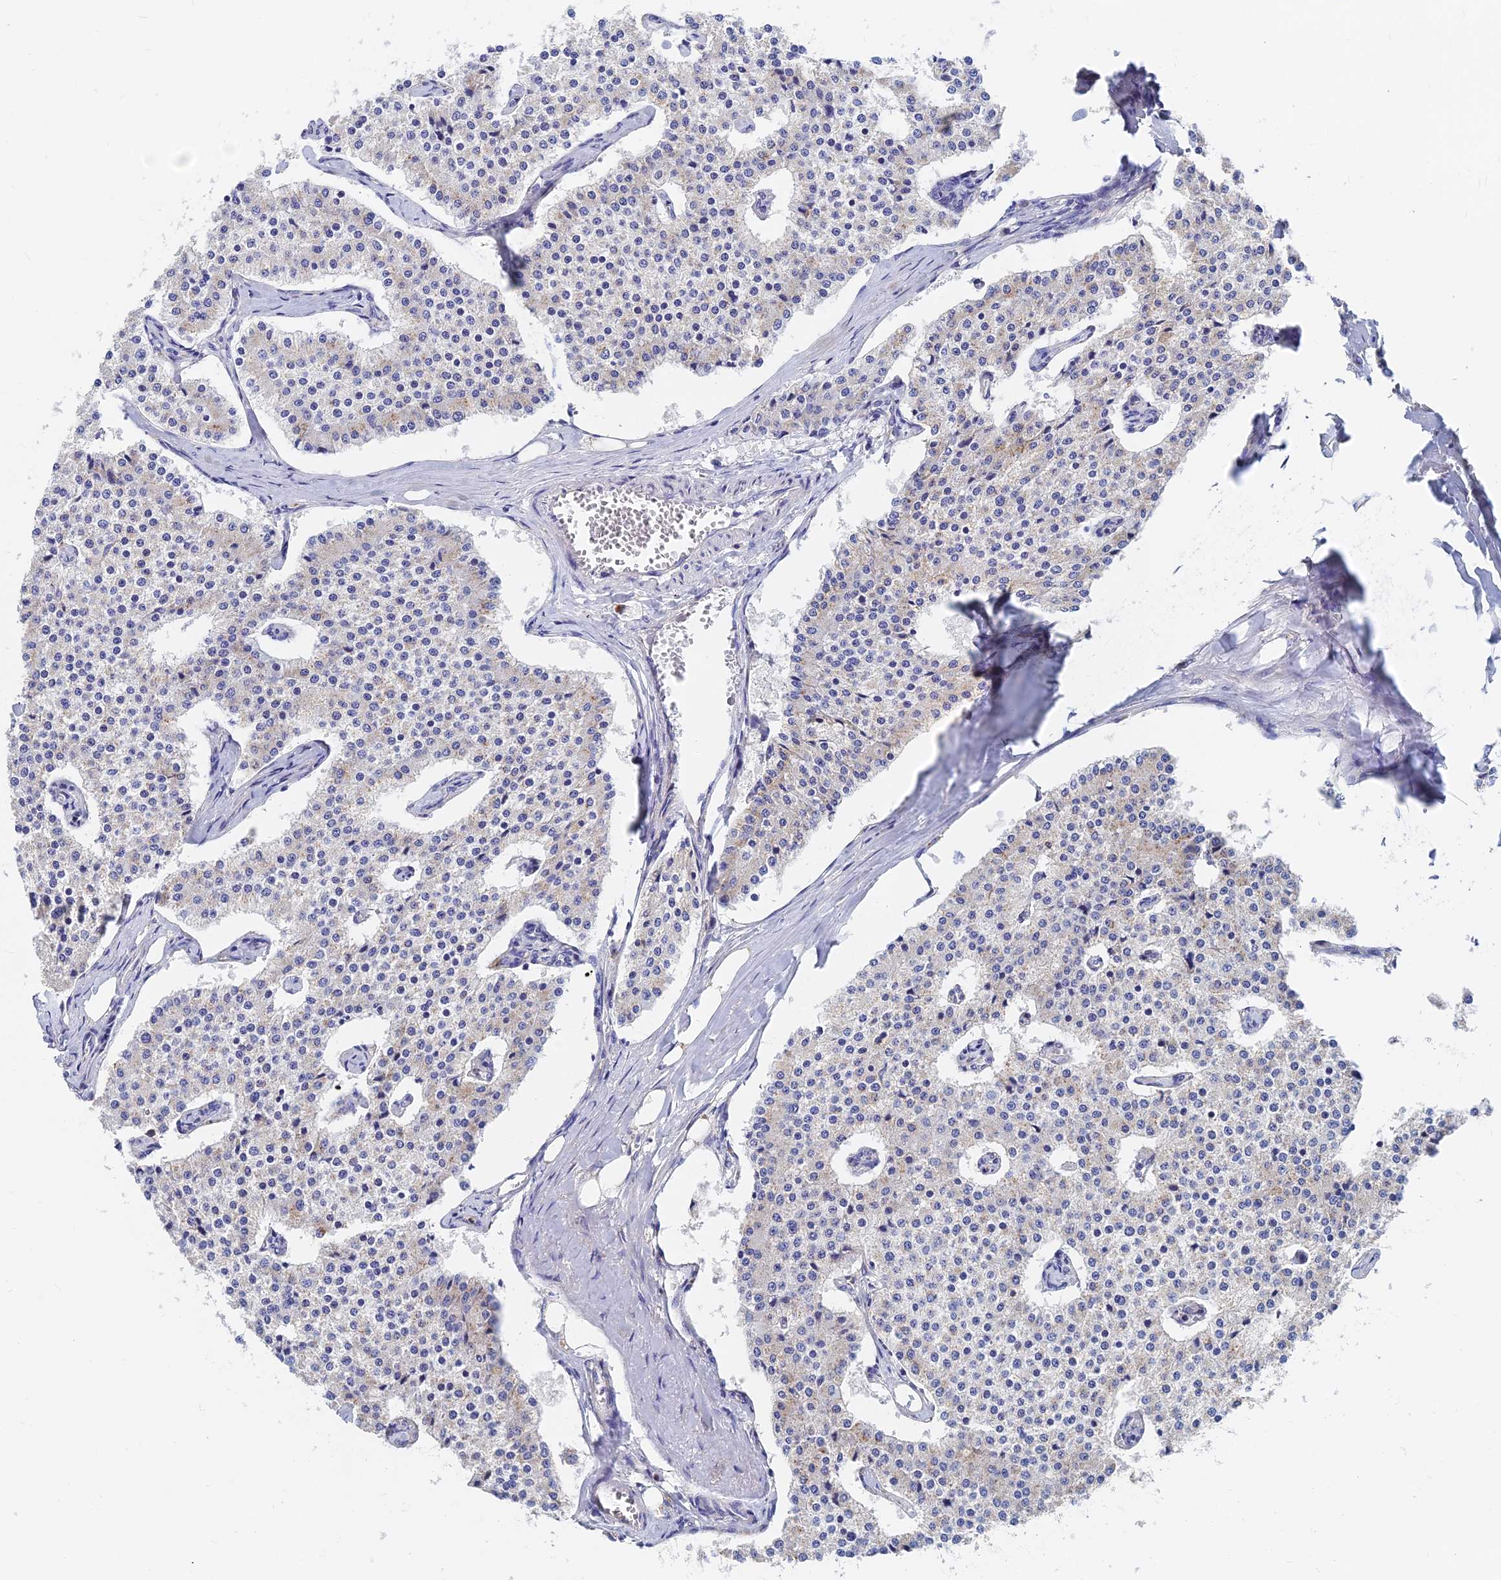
{"staining": {"intensity": "weak", "quantity": "<25%", "location": "cytoplasmic/membranous"}, "tissue": "carcinoid", "cell_type": "Tumor cells", "image_type": "cancer", "snomed": [{"axis": "morphology", "description": "Carcinoid, malignant, NOS"}, {"axis": "topography", "description": "Colon"}], "caption": "Immunohistochemistry (IHC) image of human malignant carcinoid stained for a protein (brown), which demonstrates no staining in tumor cells.", "gene": "SPNS1", "patient": {"sex": "female", "age": 52}}